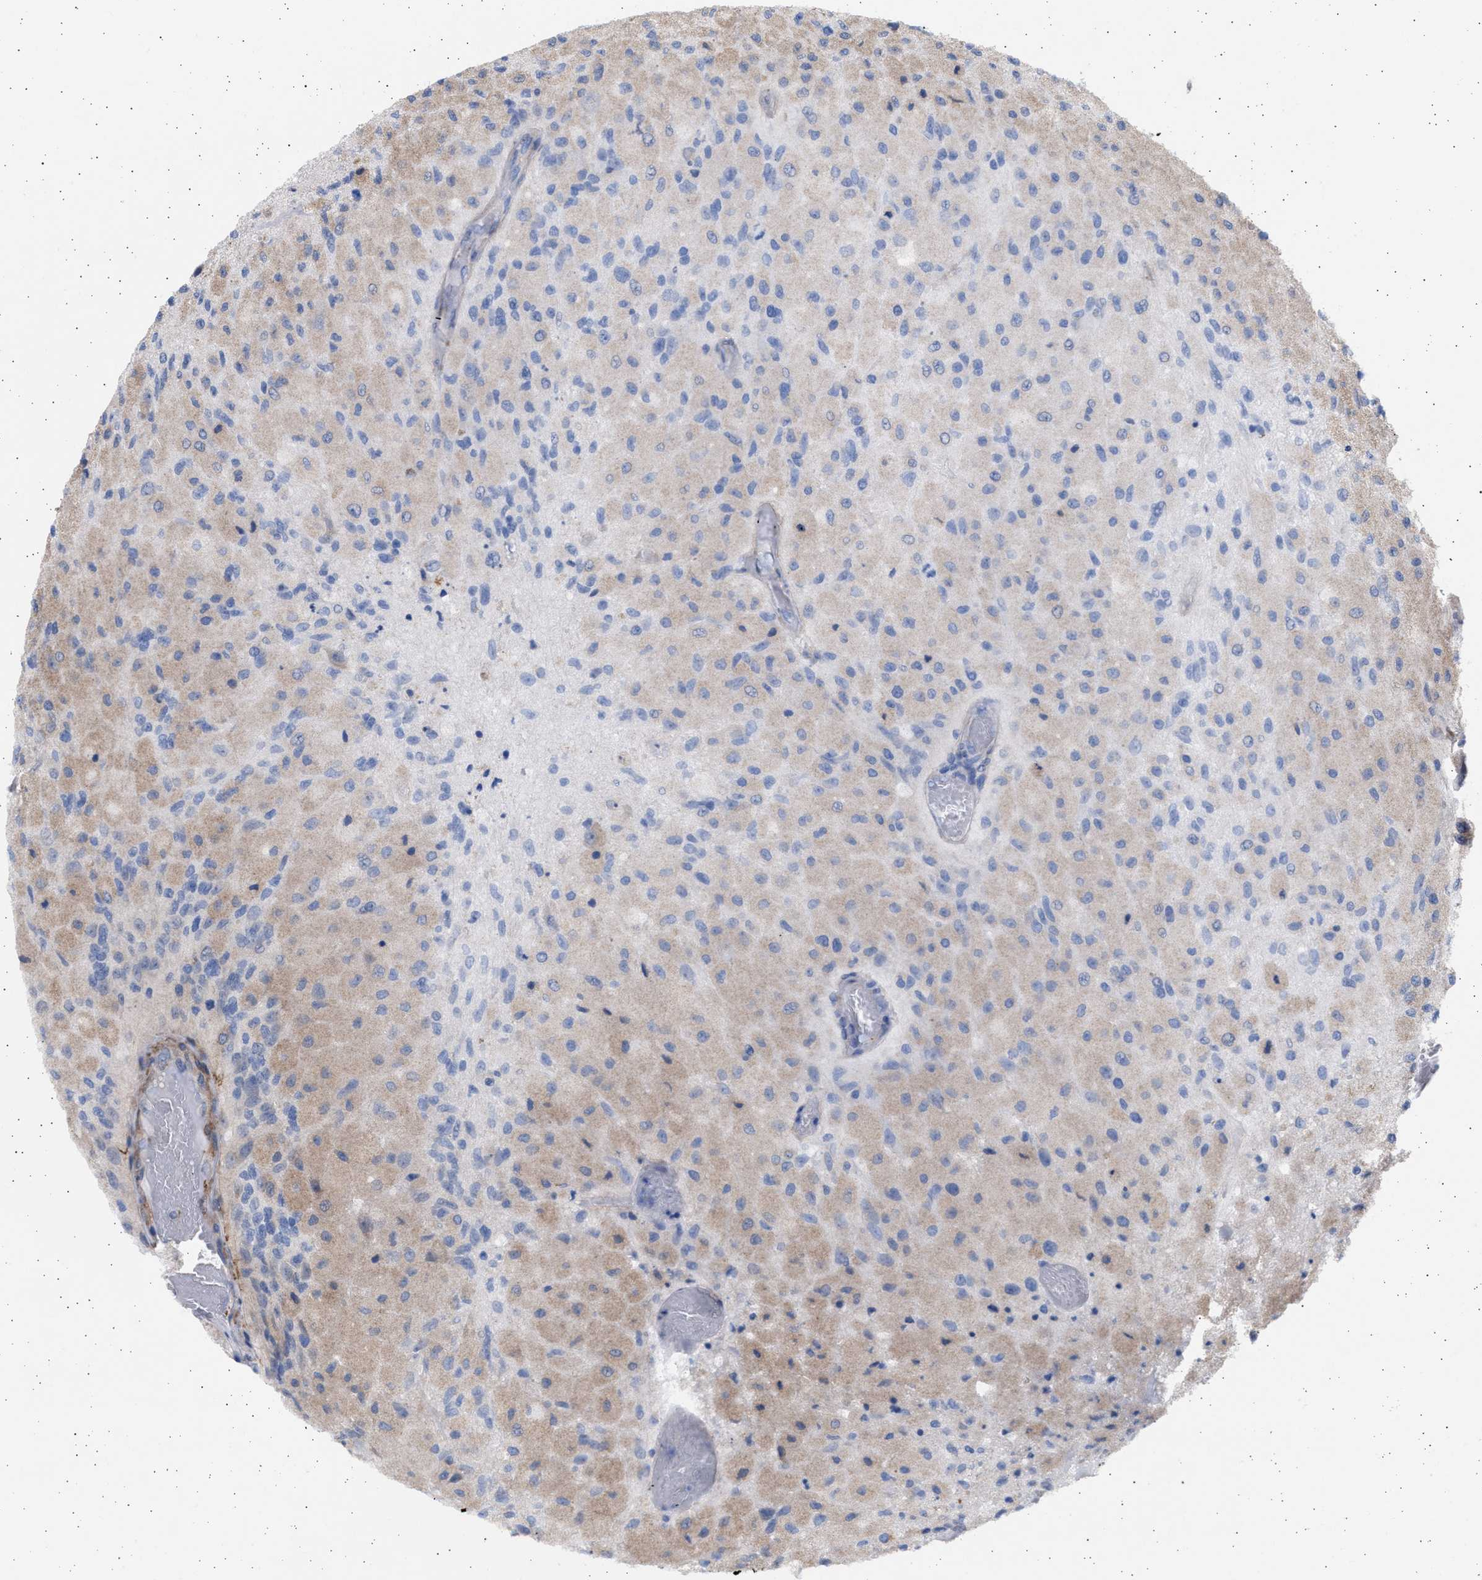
{"staining": {"intensity": "moderate", "quantity": "25%-75%", "location": "cytoplasmic/membranous"}, "tissue": "glioma", "cell_type": "Tumor cells", "image_type": "cancer", "snomed": [{"axis": "morphology", "description": "Normal tissue, NOS"}, {"axis": "morphology", "description": "Glioma, malignant, High grade"}, {"axis": "topography", "description": "Cerebral cortex"}], "caption": "Protein staining of glioma tissue exhibits moderate cytoplasmic/membranous staining in approximately 25%-75% of tumor cells. Using DAB (3,3'-diaminobenzidine) (brown) and hematoxylin (blue) stains, captured at high magnification using brightfield microscopy.", "gene": "NBR1", "patient": {"sex": "male", "age": 77}}